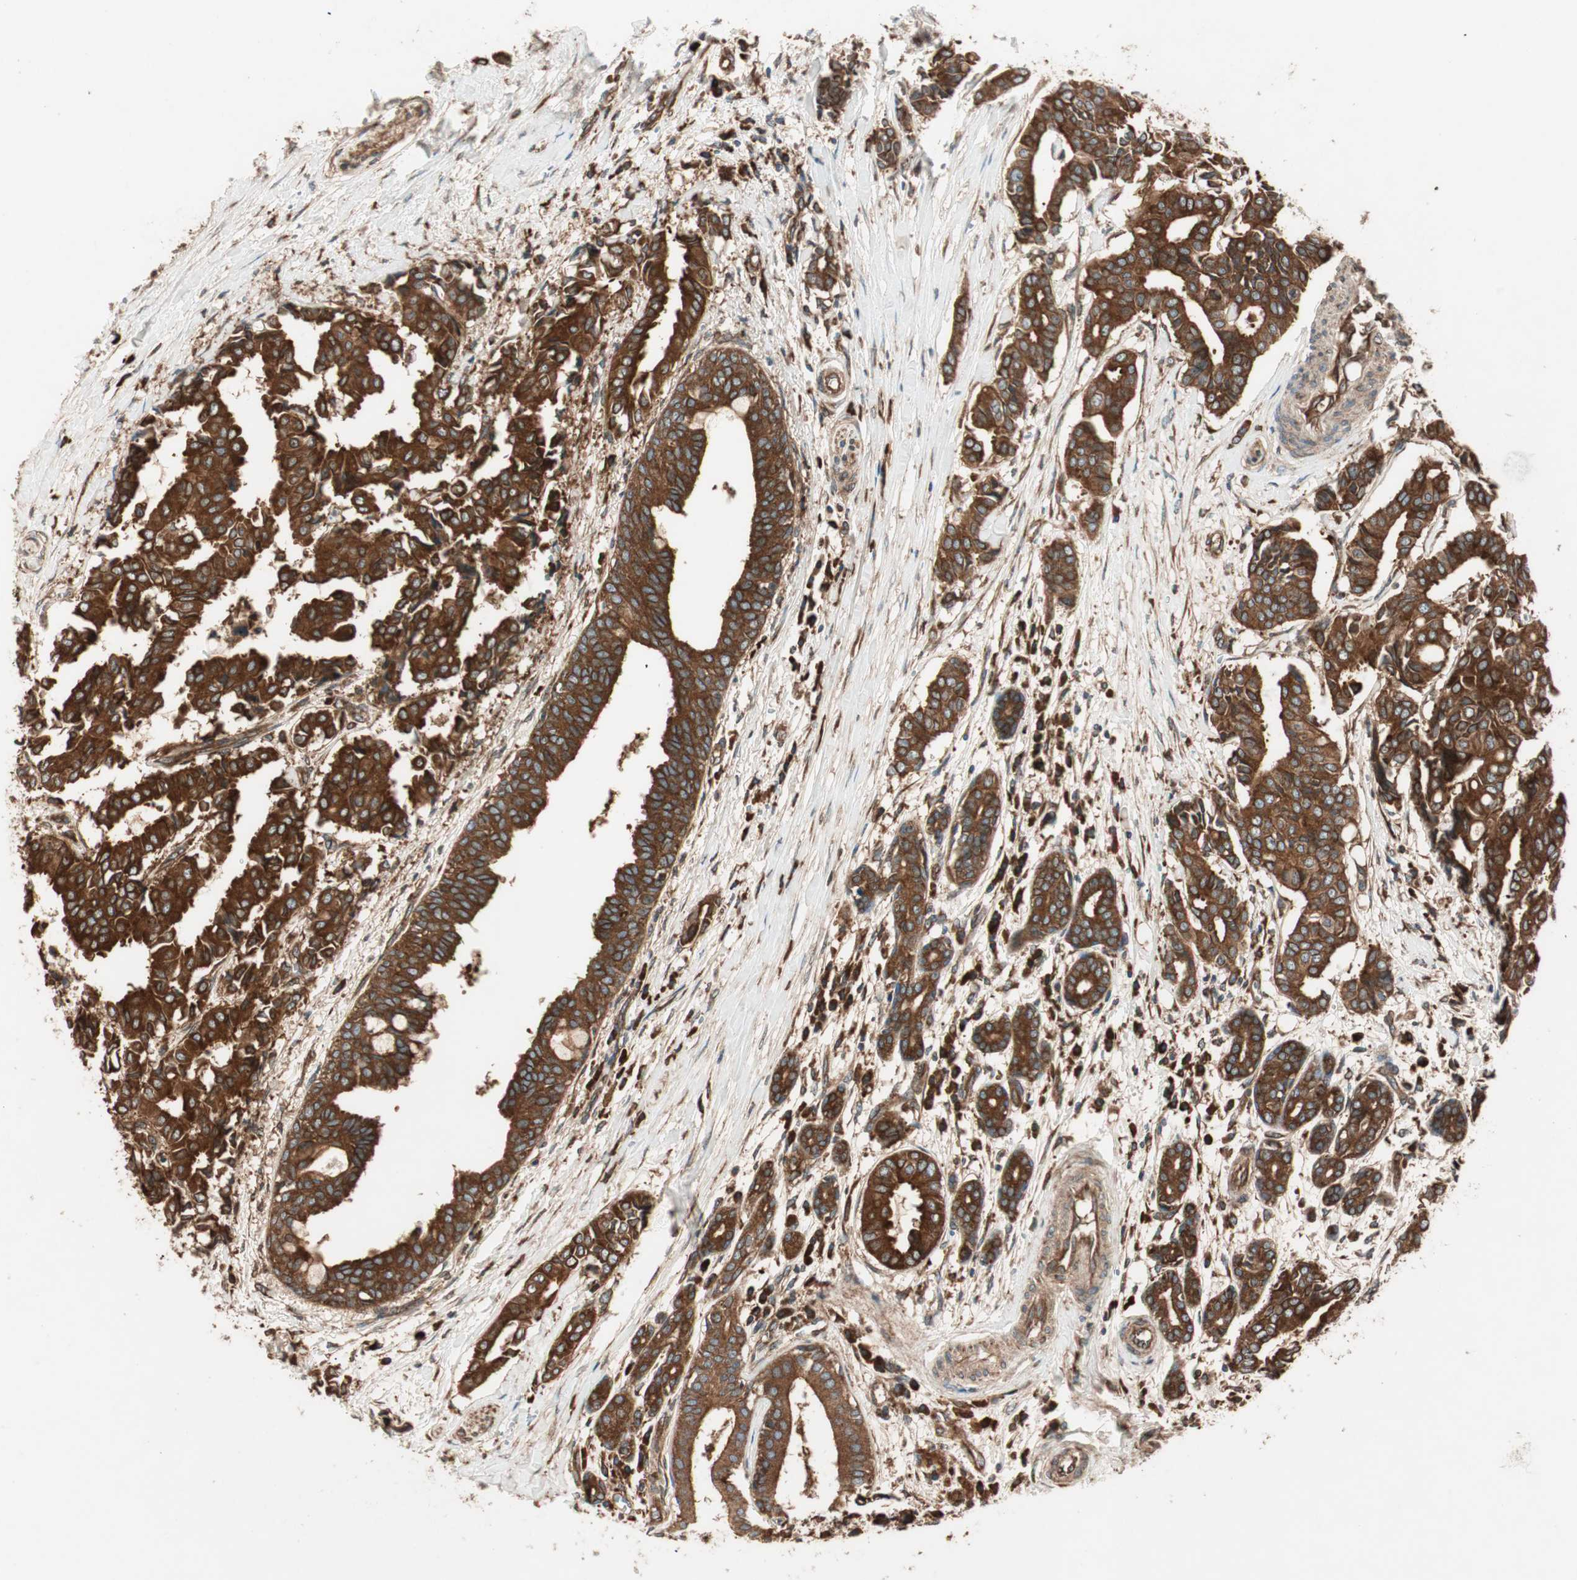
{"staining": {"intensity": "strong", "quantity": ">75%", "location": "cytoplasmic/membranous"}, "tissue": "head and neck cancer", "cell_type": "Tumor cells", "image_type": "cancer", "snomed": [{"axis": "morphology", "description": "Adenocarcinoma, NOS"}, {"axis": "topography", "description": "Salivary gland"}, {"axis": "topography", "description": "Head-Neck"}], "caption": "This micrograph exhibits IHC staining of head and neck cancer, with high strong cytoplasmic/membranous staining in approximately >75% of tumor cells.", "gene": "RAB5A", "patient": {"sex": "female", "age": 59}}